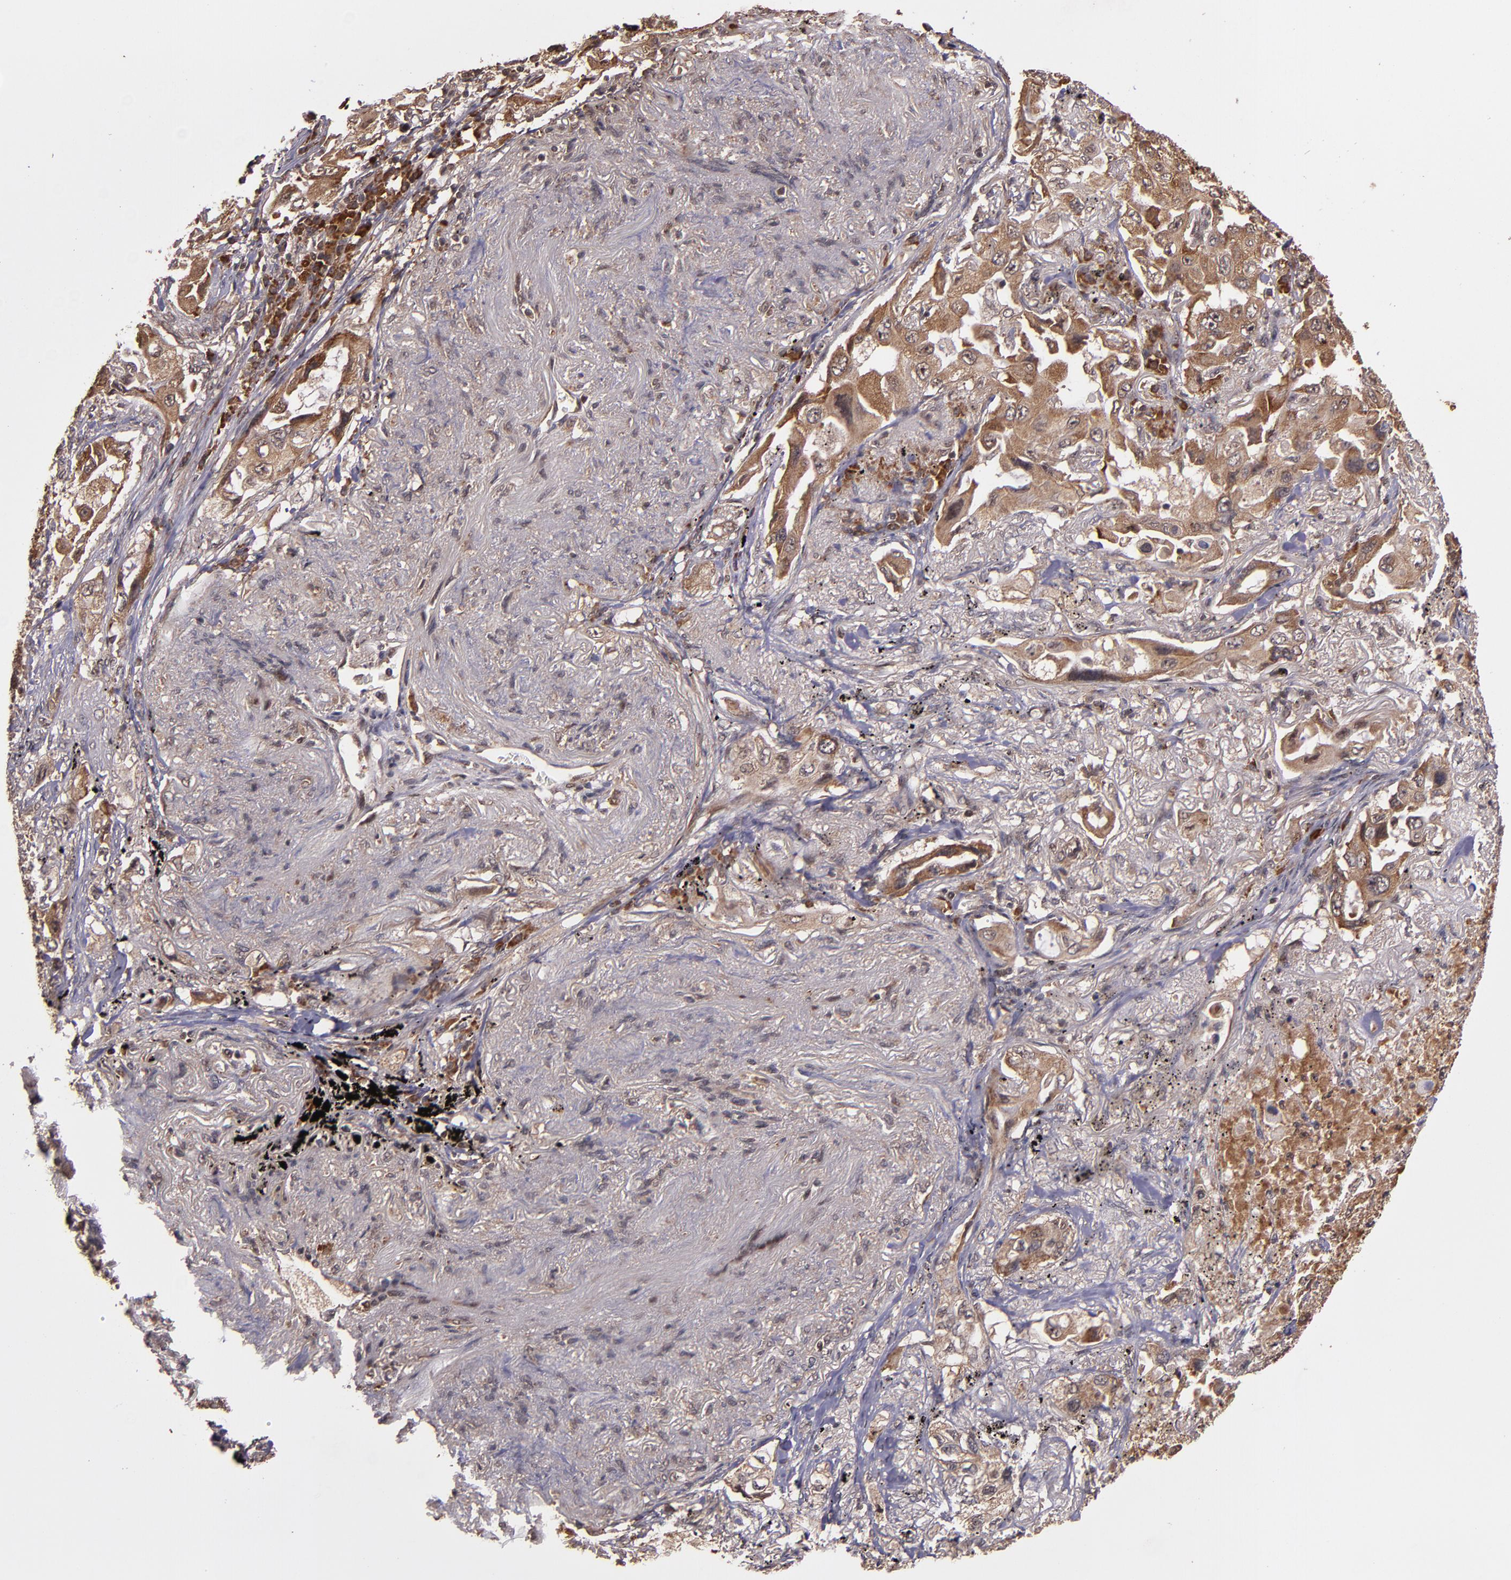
{"staining": {"intensity": "strong", "quantity": ">75%", "location": "cytoplasmic/membranous"}, "tissue": "lung cancer", "cell_type": "Tumor cells", "image_type": "cancer", "snomed": [{"axis": "morphology", "description": "Adenocarcinoma, NOS"}, {"axis": "topography", "description": "Lung"}], "caption": "IHC photomicrograph of neoplastic tissue: lung cancer stained using immunohistochemistry demonstrates high levels of strong protein expression localized specifically in the cytoplasmic/membranous of tumor cells, appearing as a cytoplasmic/membranous brown color.", "gene": "RIOK3", "patient": {"sex": "female", "age": 65}}